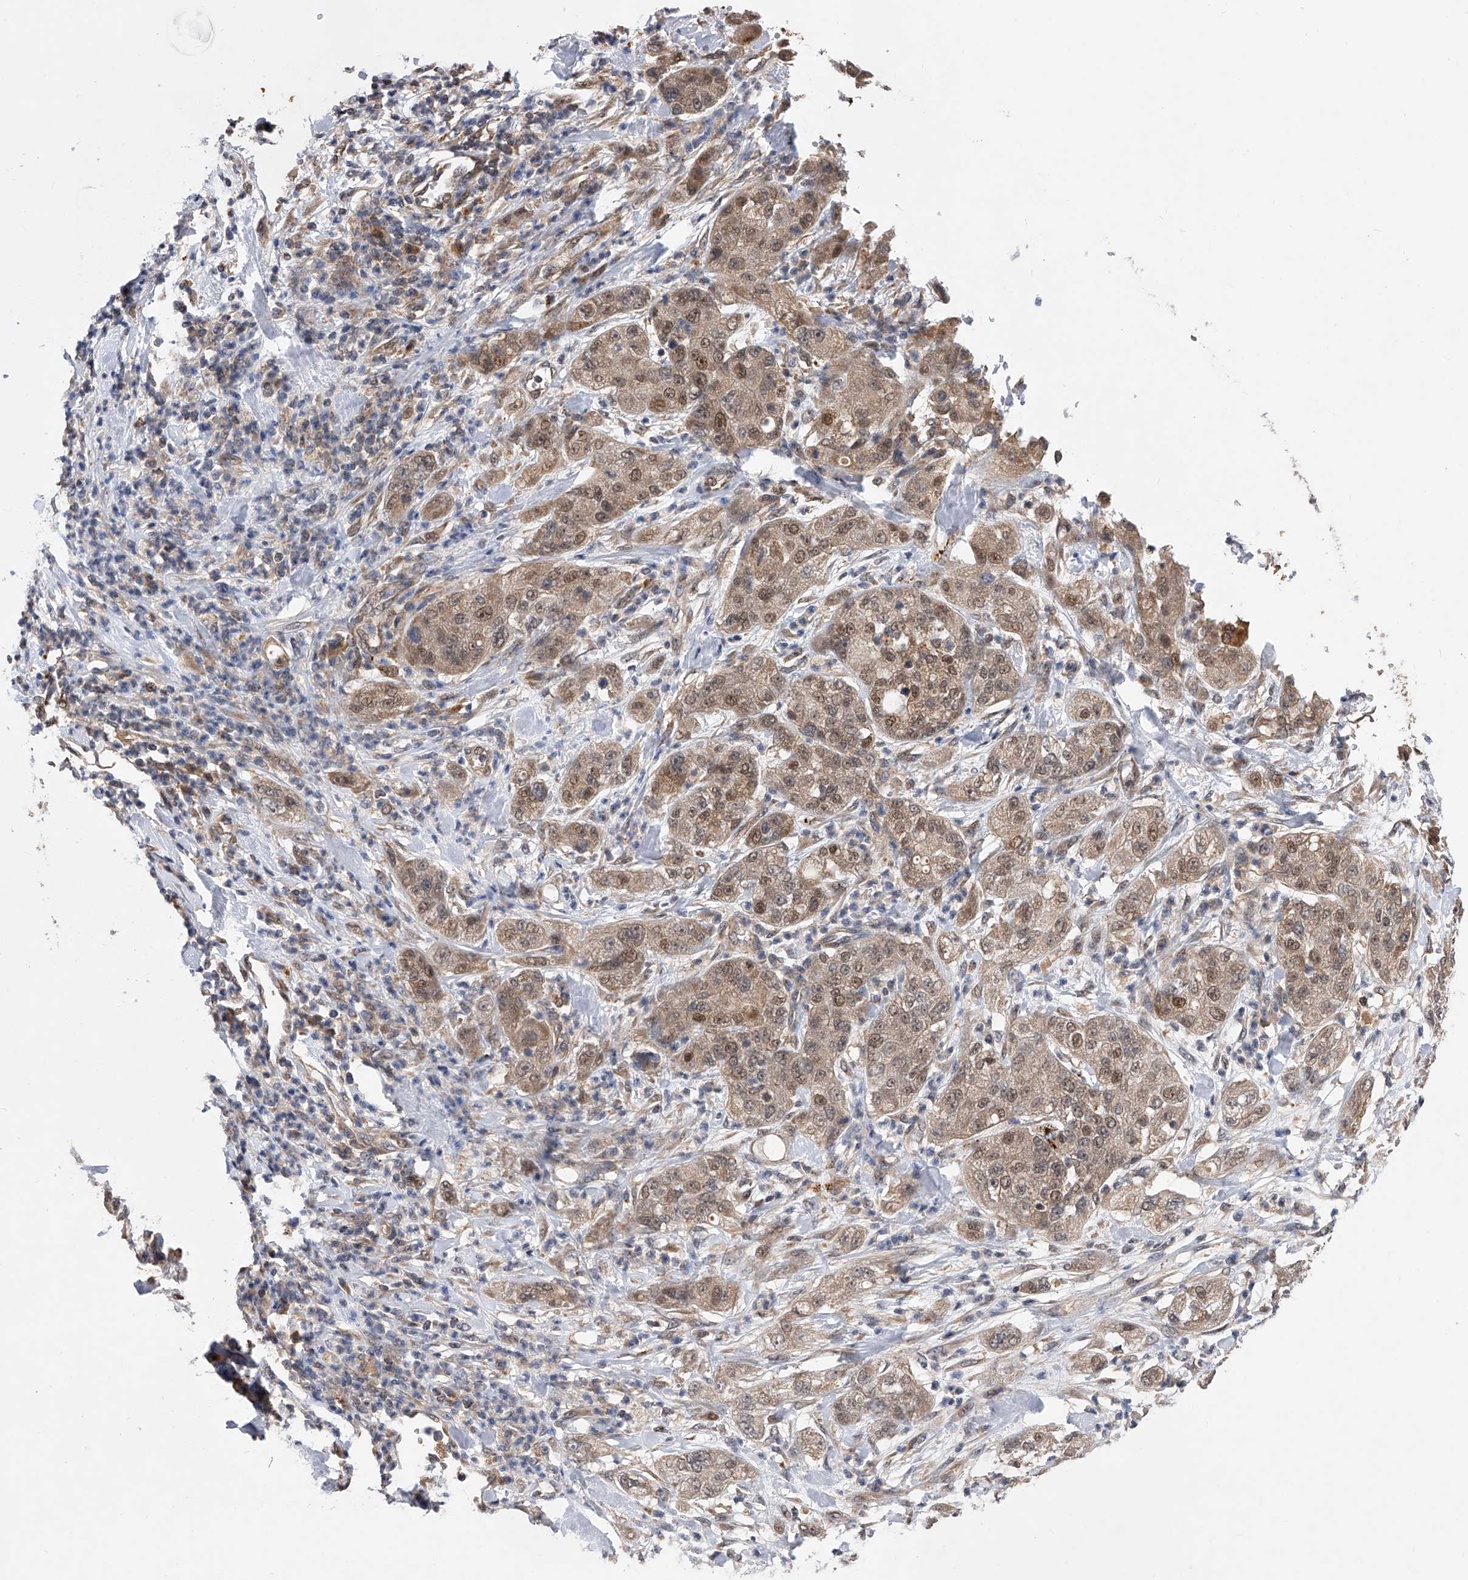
{"staining": {"intensity": "moderate", "quantity": ">75%", "location": "cytoplasmic/membranous,nuclear"}, "tissue": "pancreatic cancer", "cell_type": "Tumor cells", "image_type": "cancer", "snomed": [{"axis": "morphology", "description": "Adenocarcinoma, NOS"}, {"axis": "topography", "description": "Pancreas"}], "caption": "A histopathology image of pancreatic cancer (adenocarcinoma) stained for a protein demonstrates moderate cytoplasmic/membranous and nuclear brown staining in tumor cells.", "gene": "GMDS", "patient": {"sex": "female", "age": 78}}